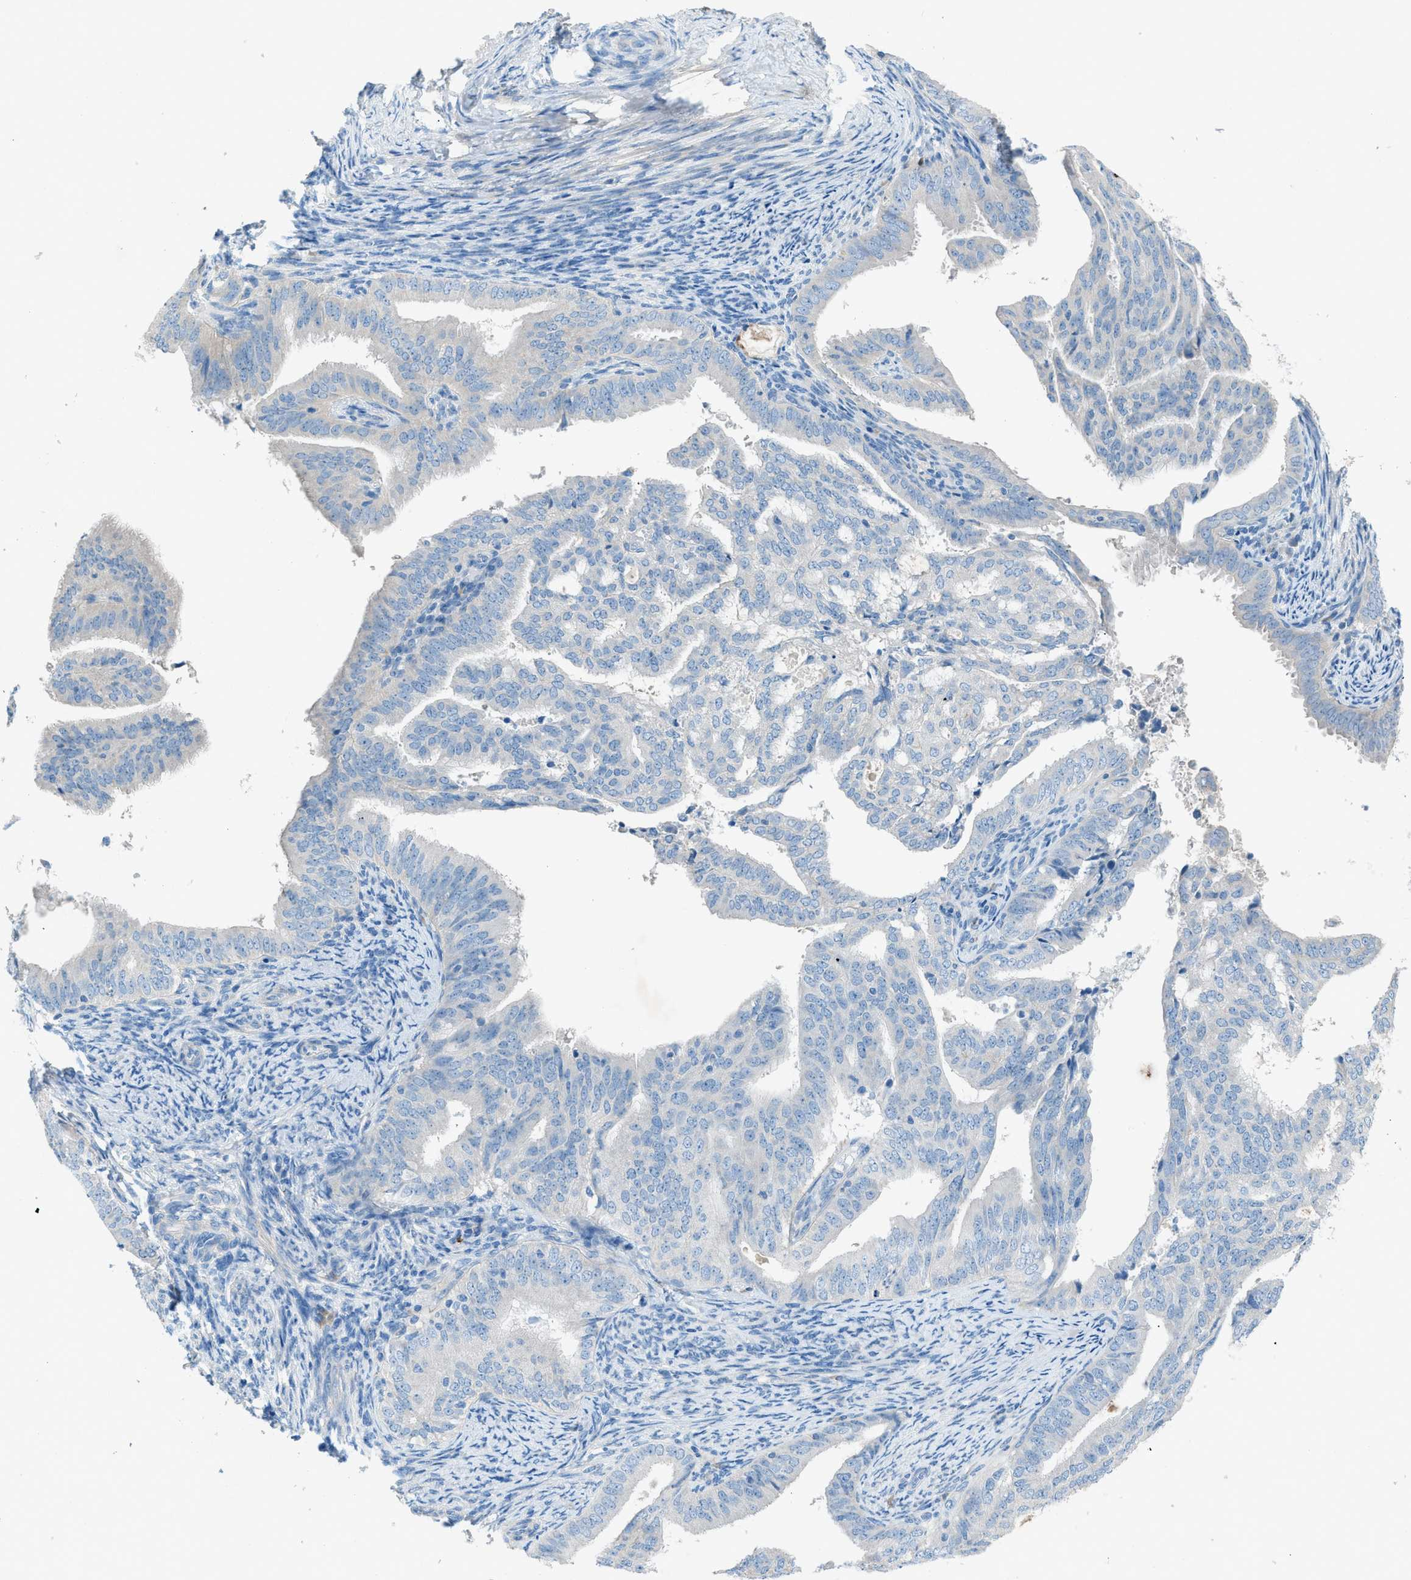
{"staining": {"intensity": "negative", "quantity": "none", "location": "none"}, "tissue": "endometrial cancer", "cell_type": "Tumor cells", "image_type": "cancer", "snomed": [{"axis": "morphology", "description": "Adenocarcinoma, NOS"}, {"axis": "topography", "description": "Endometrium"}], "caption": "Adenocarcinoma (endometrial) was stained to show a protein in brown. There is no significant expression in tumor cells.", "gene": "C5AR2", "patient": {"sex": "female", "age": 58}}